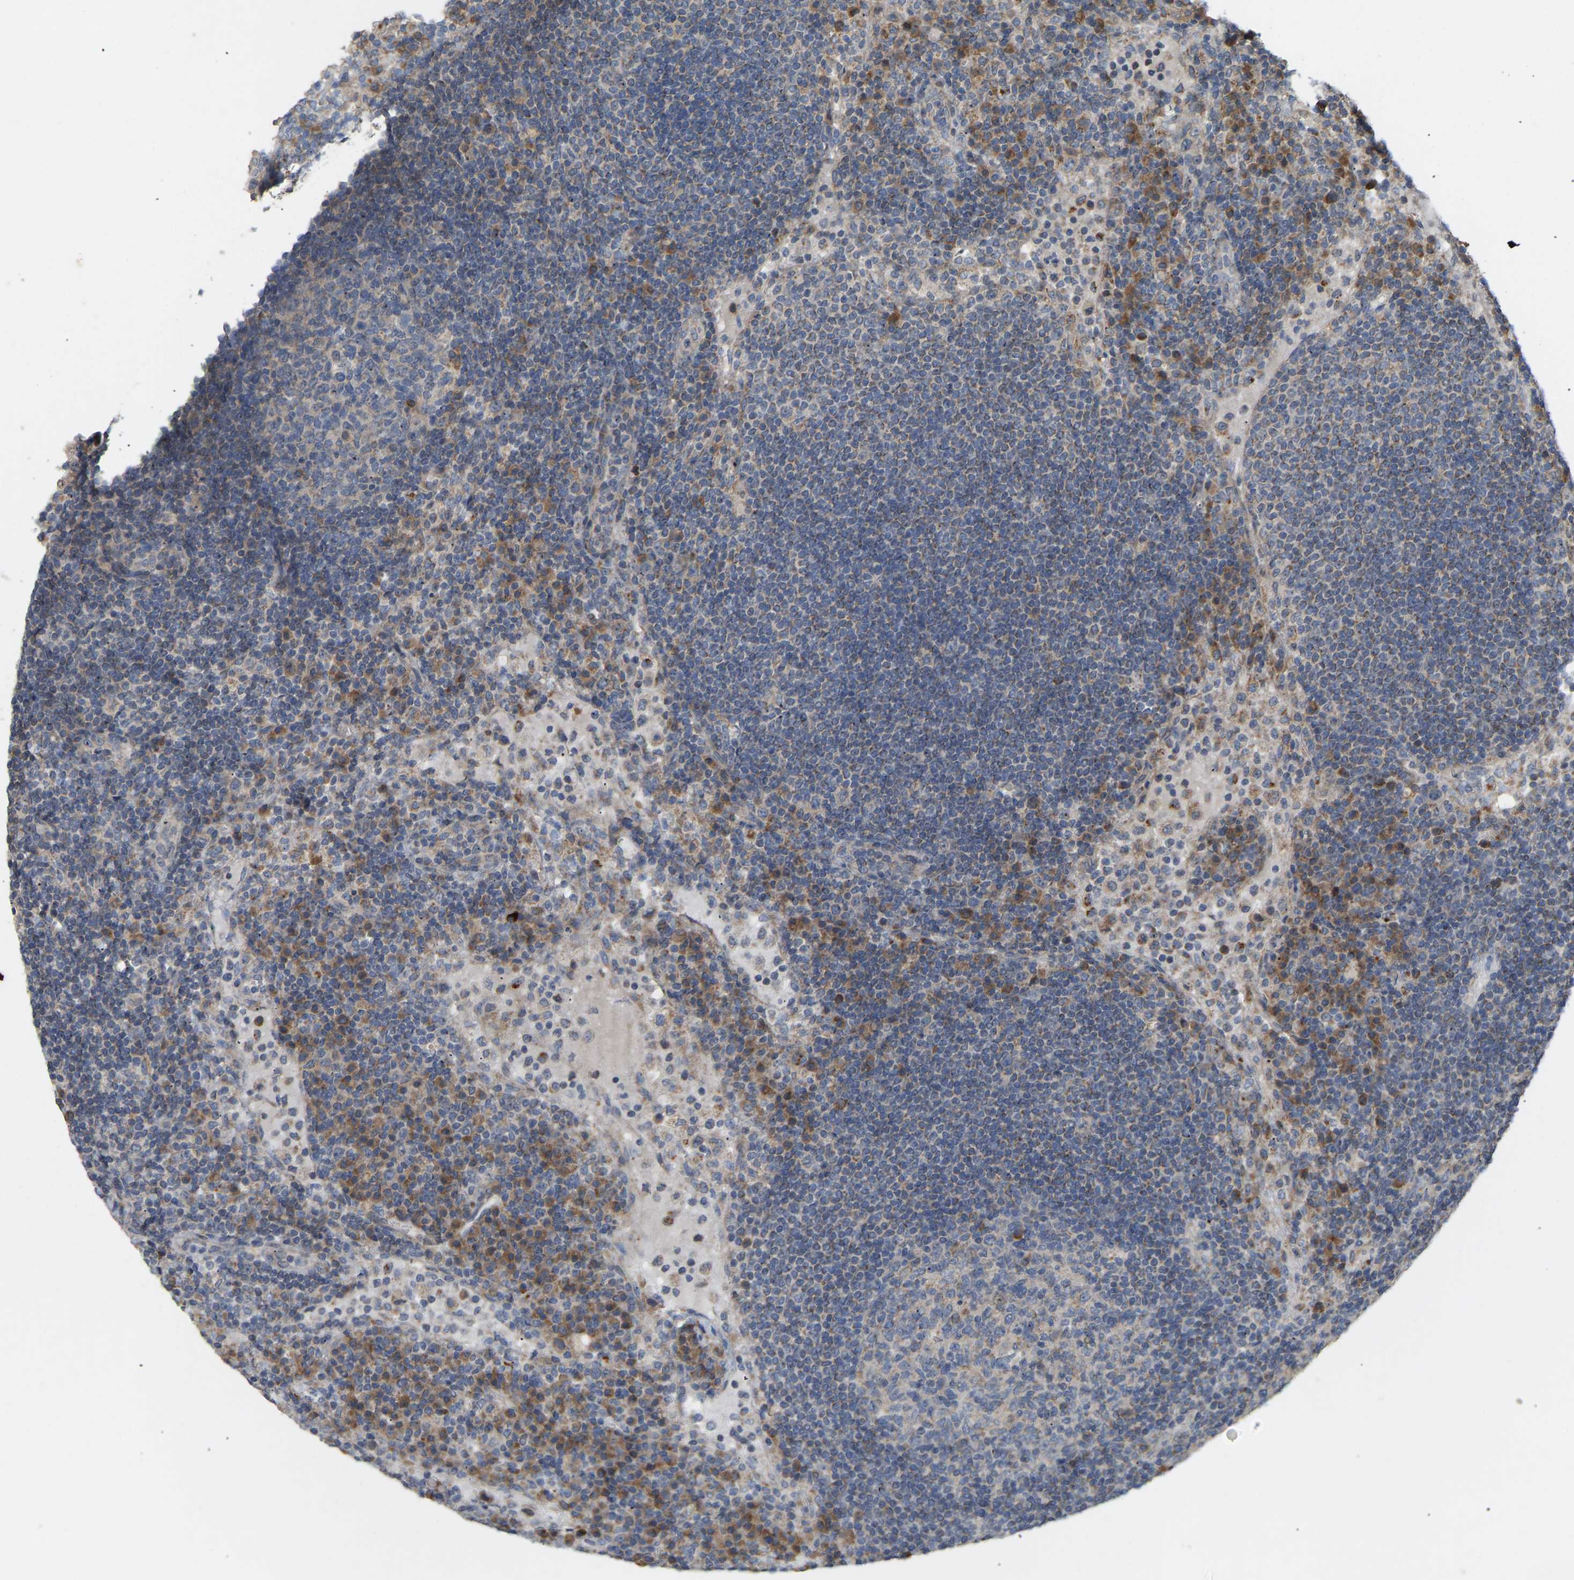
{"staining": {"intensity": "weak", "quantity": "<25%", "location": "cytoplasmic/membranous"}, "tissue": "lymph node", "cell_type": "Germinal center cells", "image_type": "normal", "snomed": [{"axis": "morphology", "description": "Normal tissue, NOS"}, {"axis": "topography", "description": "Lymph node"}], "caption": "IHC of normal lymph node shows no expression in germinal center cells. The staining is performed using DAB brown chromogen with nuclei counter-stained in using hematoxylin.", "gene": "HACD2", "patient": {"sex": "female", "age": 53}}